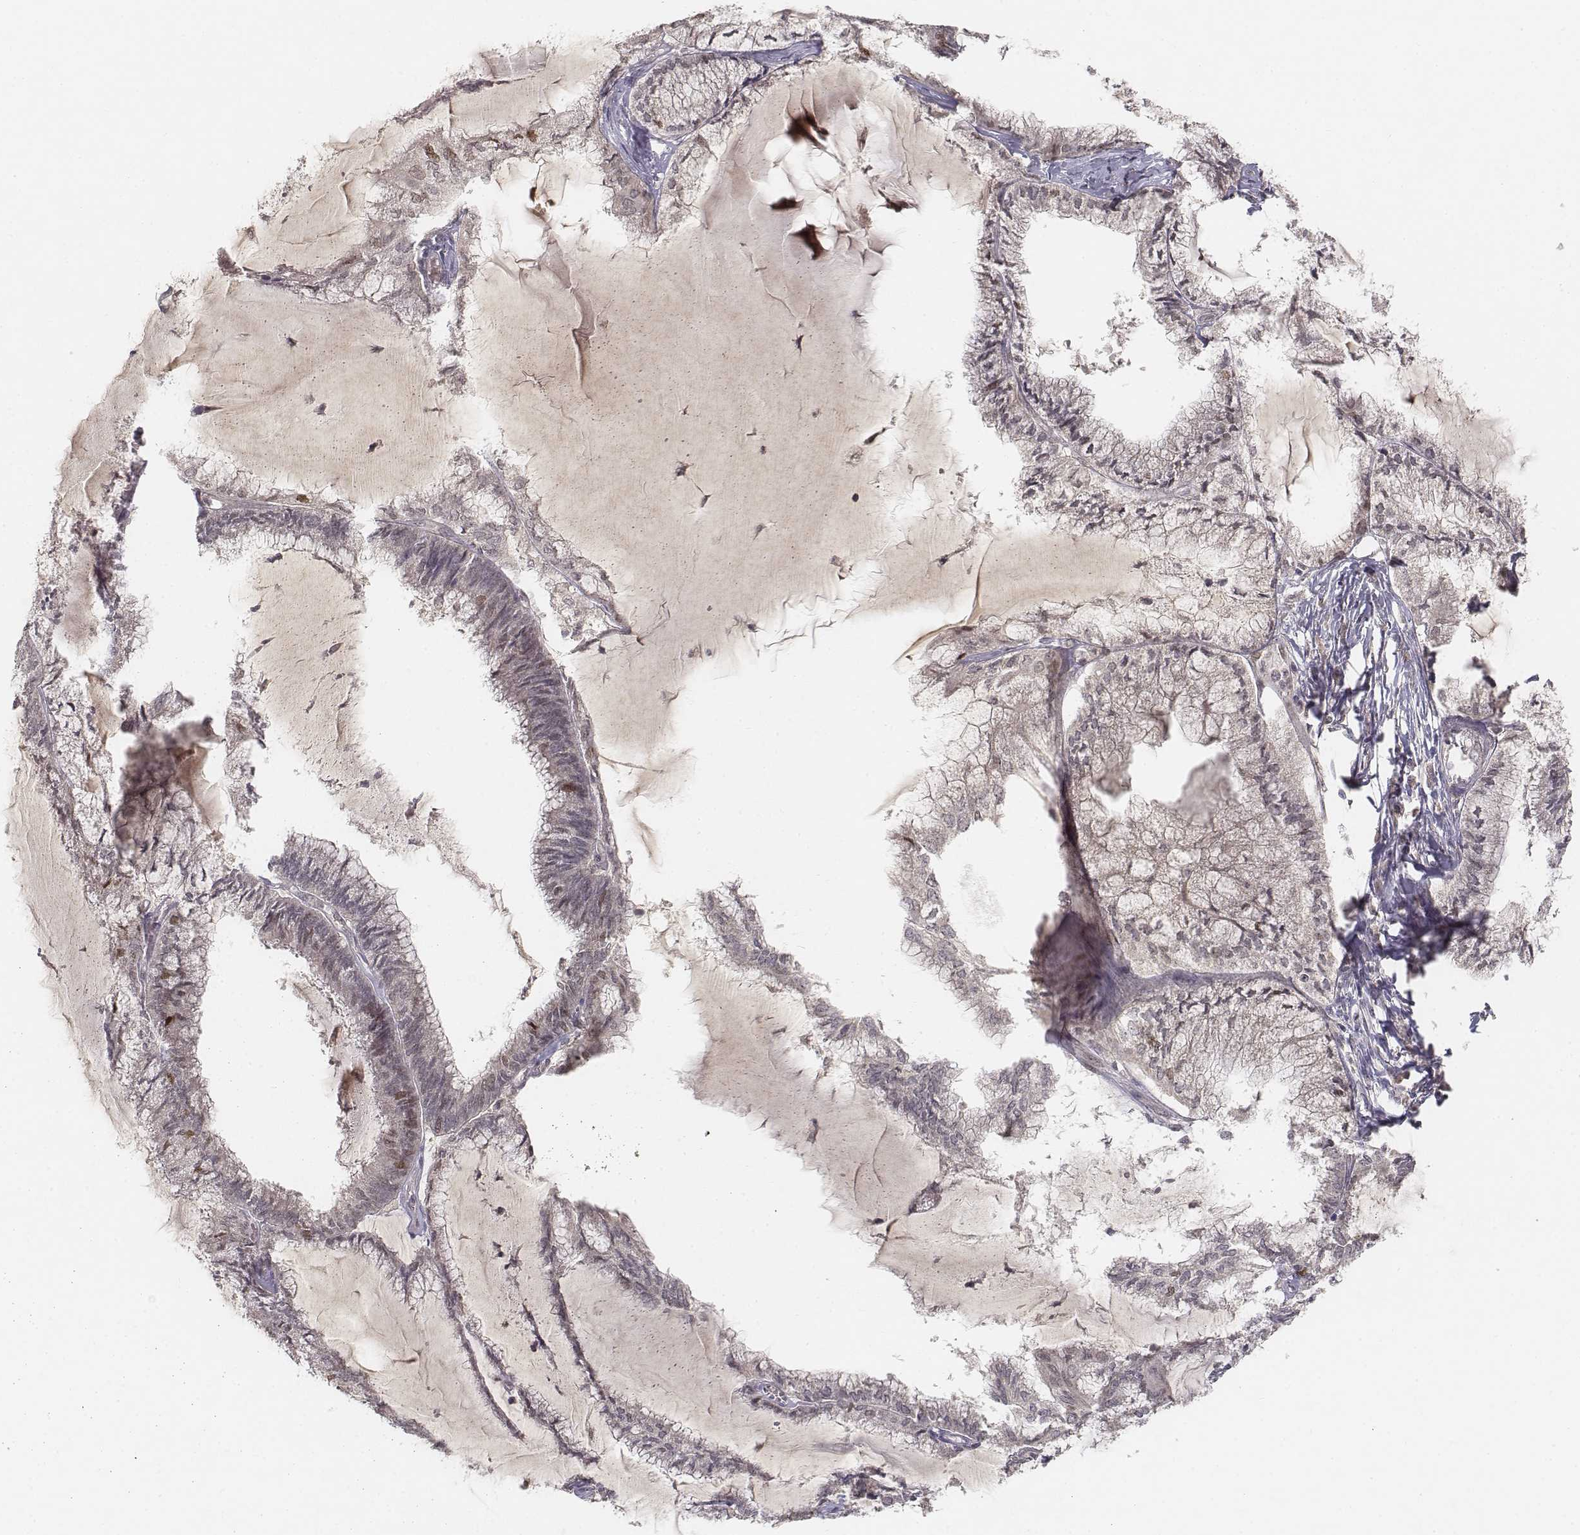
{"staining": {"intensity": "weak", "quantity": "<25%", "location": "nuclear"}, "tissue": "endometrial cancer", "cell_type": "Tumor cells", "image_type": "cancer", "snomed": [{"axis": "morphology", "description": "Carcinoma, NOS"}, {"axis": "topography", "description": "Endometrium"}], "caption": "A high-resolution histopathology image shows IHC staining of carcinoma (endometrial), which demonstrates no significant expression in tumor cells. The staining is performed using DAB (3,3'-diaminobenzidine) brown chromogen with nuclei counter-stained in using hematoxylin.", "gene": "FANCD2", "patient": {"sex": "female", "age": 62}}